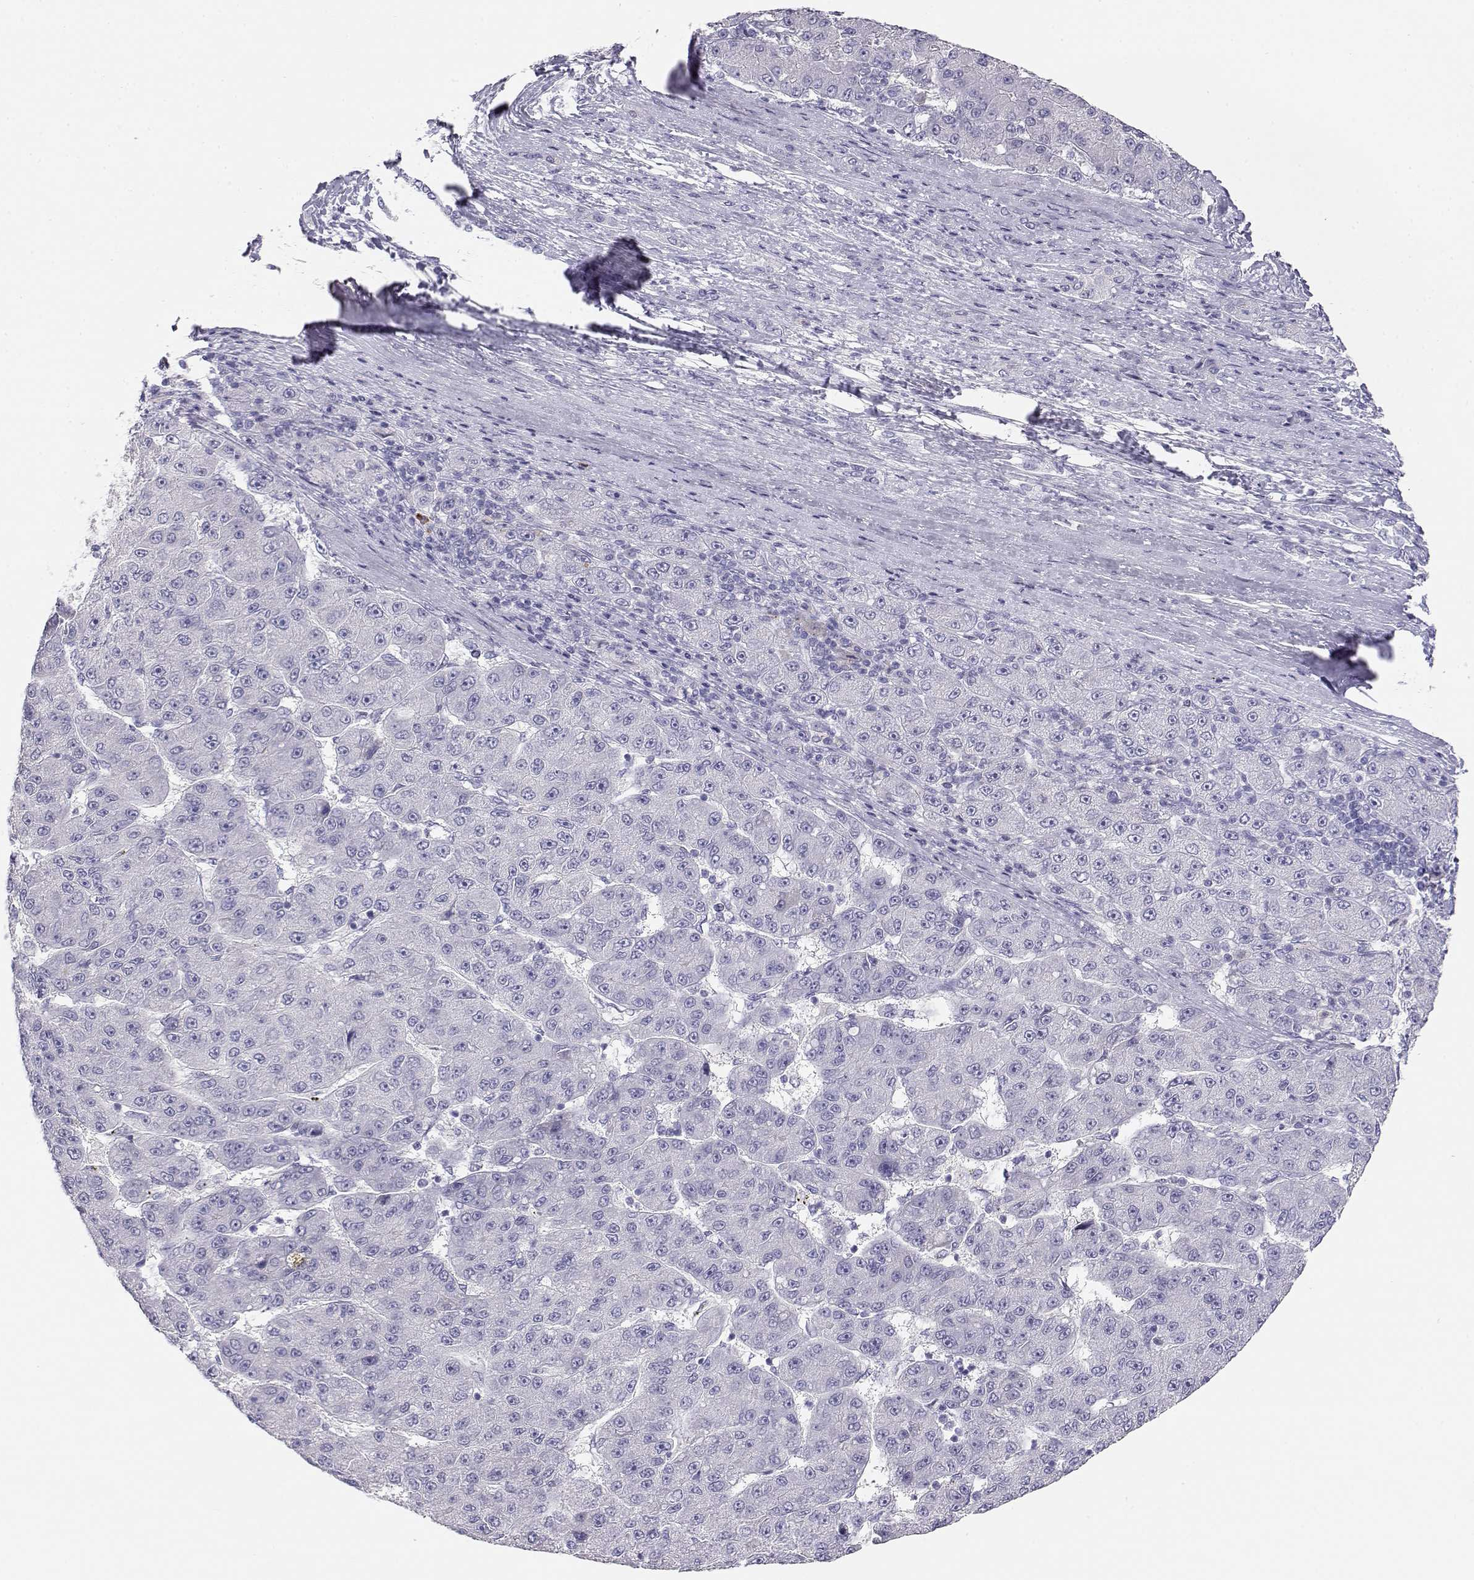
{"staining": {"intensity": "negative", "quantity": "none", "location": "none"}, "tissue": "liver cancer", "cell_type": "Tumor cells", "image_type": "cancer", "snomed": [{"axis": "morphology", "description": "Carcinoma, Hepatocellular, NOS"}, {"axis": "topography", "description": "Liver"}], "caption": "Immunohistochemistry micrograph of neoplastic tissue: human liver hepatocellular carcinoma stained with DAB displays no significant protein expression in tumor cells.", "gene": "GPR174", "patient": {"sex": "male", "age": 67}}